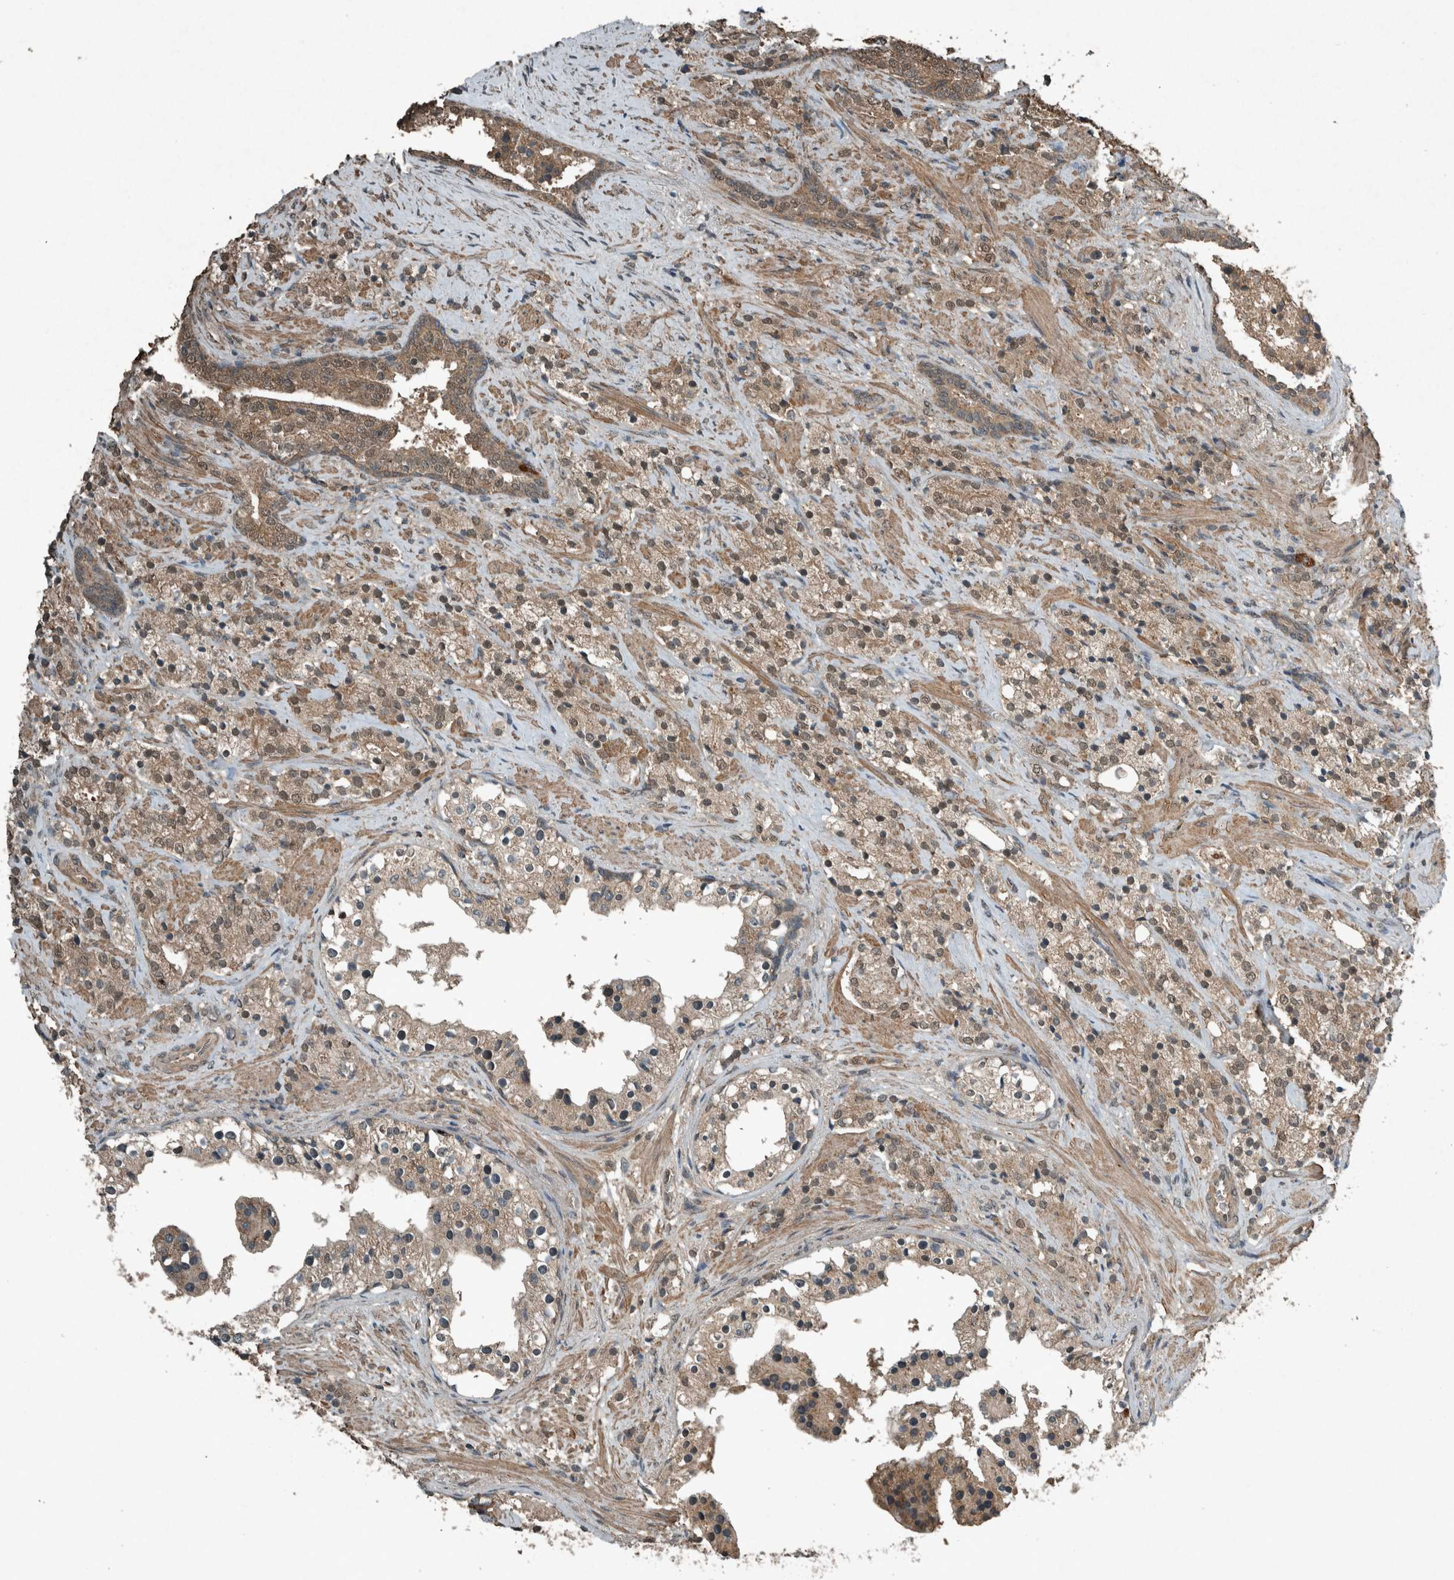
{"staining": {"intensity": "moderate", "quantity": ">75%", "location": "cytoplasmic/membranous,nuclear"}, "tissue": "prostate cancer", "cell_type": "Tumor cells", "image_type": "cancer", "snomed": [{"axis": "morphology", "description": "Adenocarcinoma, High grade"}, {"axis": "topography", "description": "Prostate"}], "caption": "A medium amount of moderate cytoplasmic/membranous and nuclear expression is present in about >75% of tumor cells in adenocarcinoma (high-grade) (prostate) tissue.", "gene": "ARHGEF12", "patient": {"sex": "male", "age": 71}}